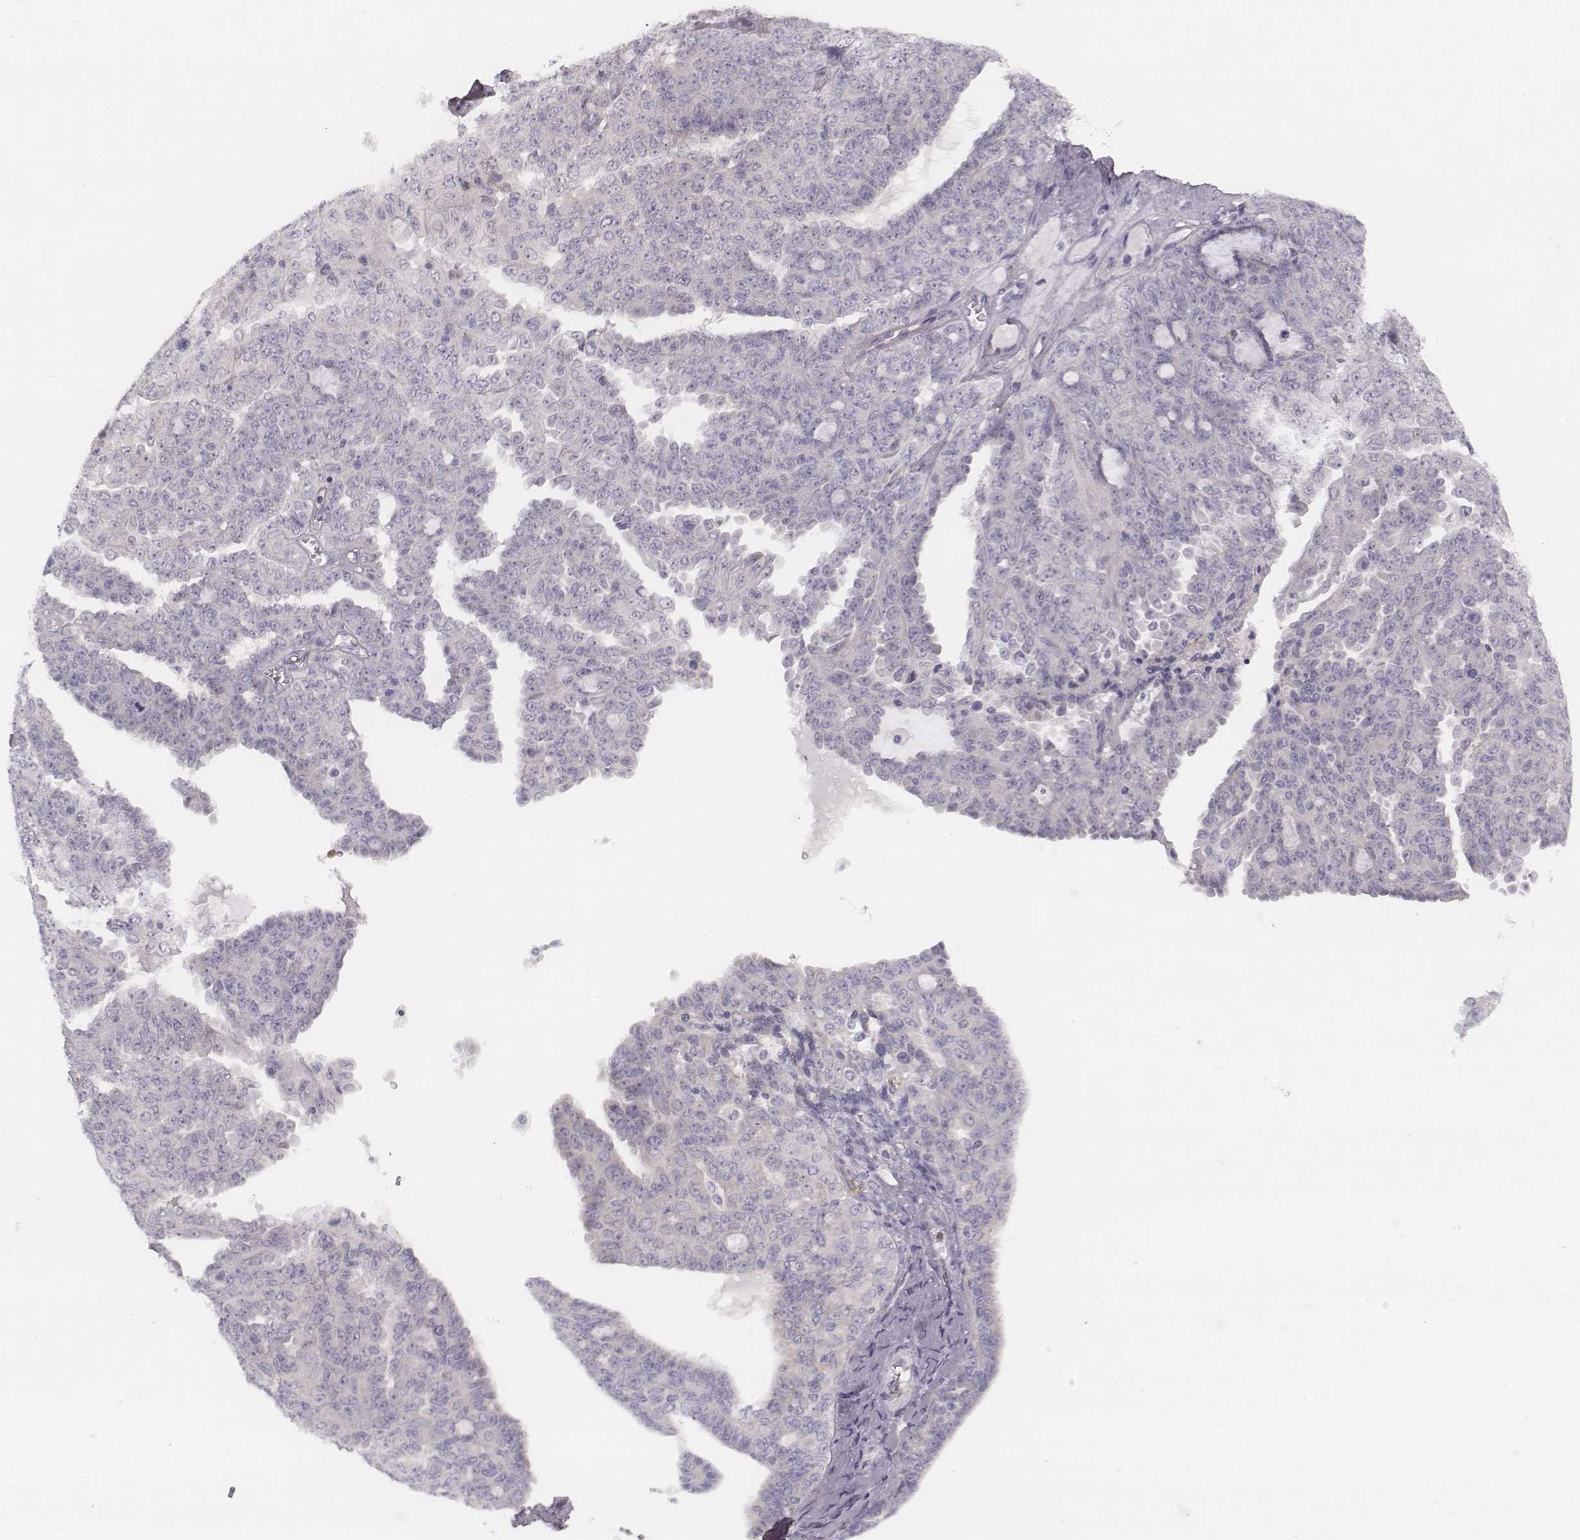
{"staining": {"intensity": "negative", "quantity": "none", "location": "none"}, "tissue": "ovarian cancer", "cell_type": "Tumor cells", "image_type": "cancer", "snomed": [{"axis": "morphology", "description": "Cystadenocarcinoma, serous, NOS"}, {"axis": "topography", "description": "Ovary"}], "caption": "This is an immunohistochemistry micrograph of human ovarian cancer. There is no positivity in tumor cells.", "gene": "KCNJ12", "patient": {"sex": "female", "age": 71}}